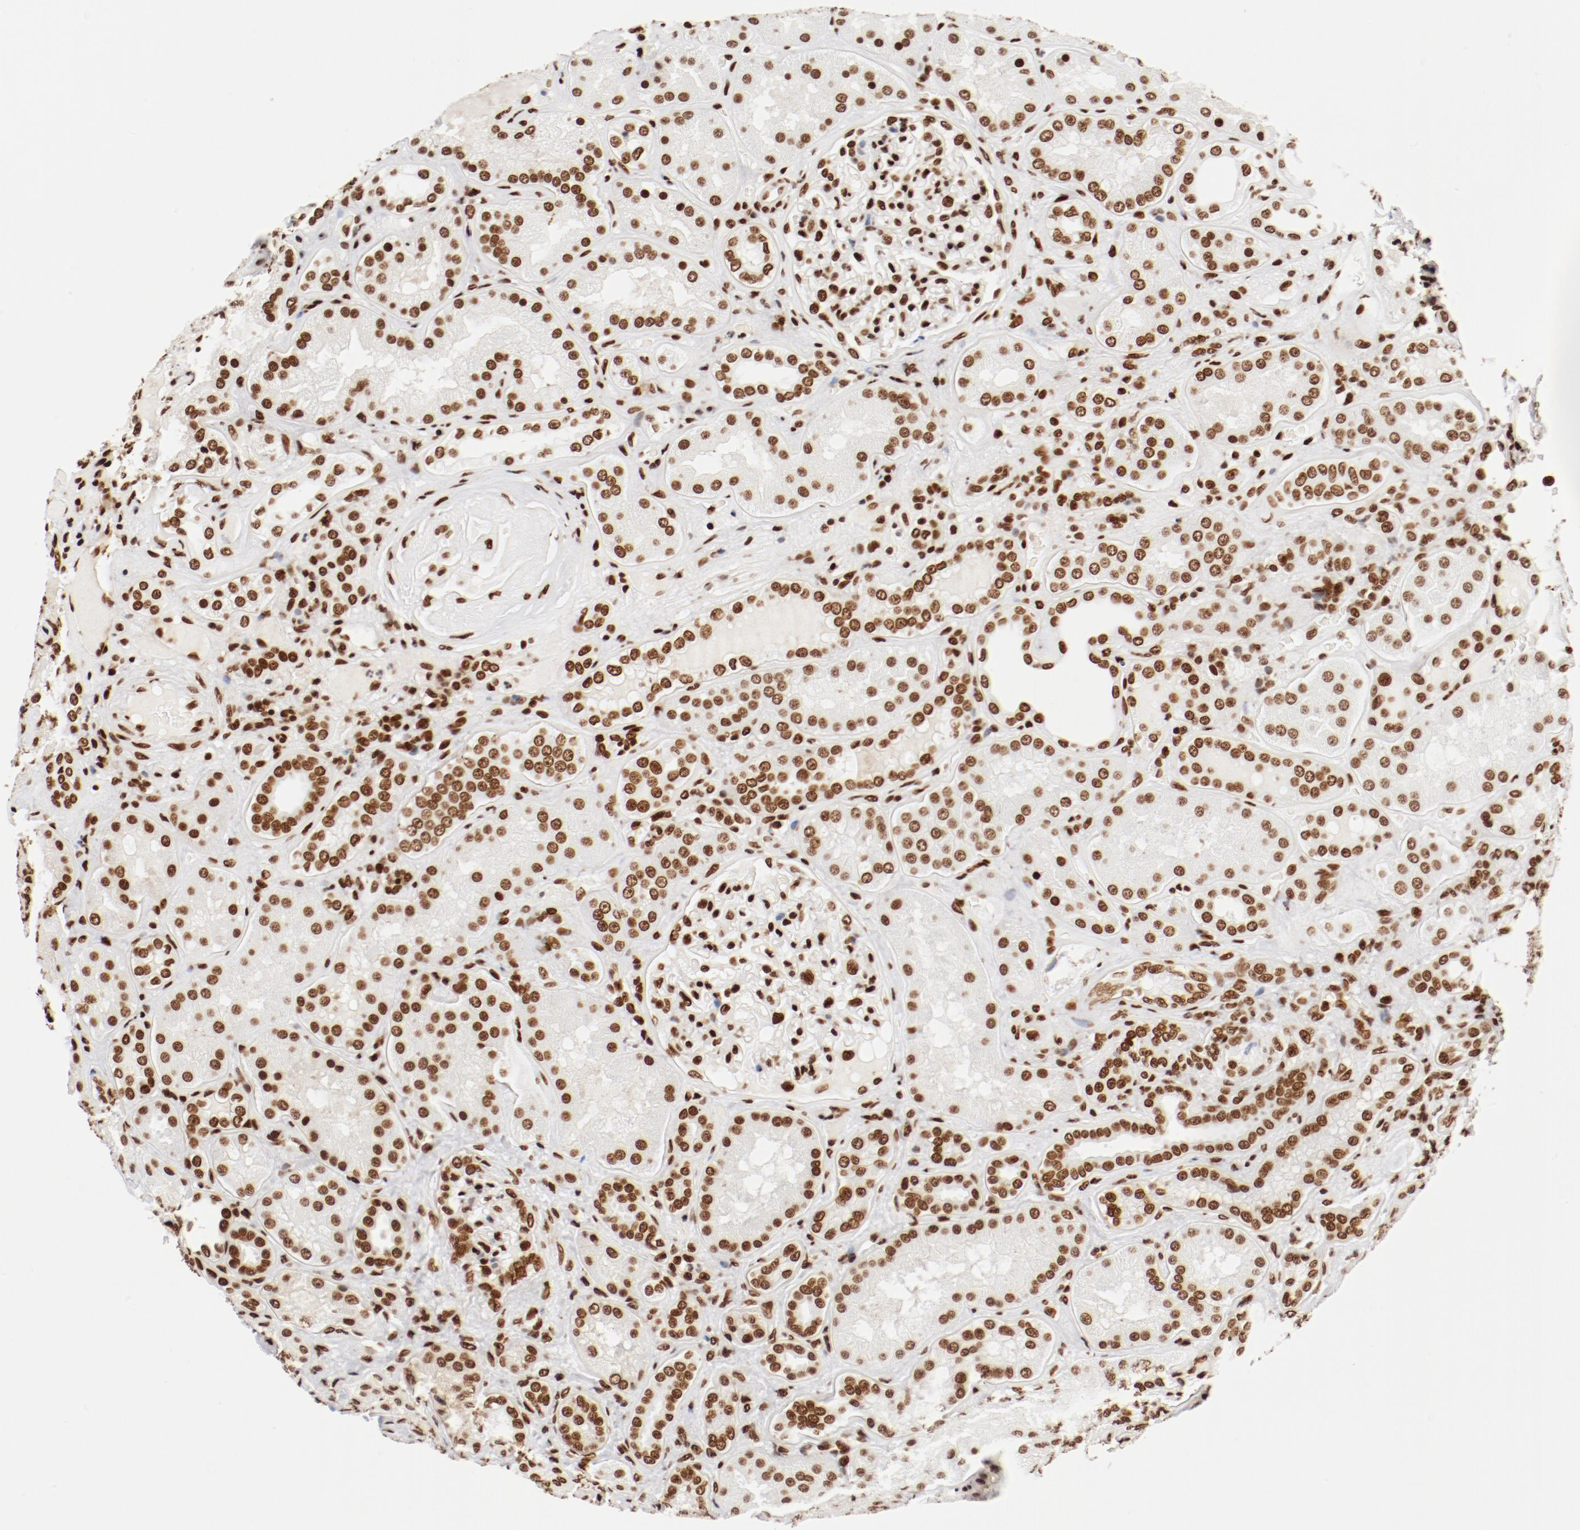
{"staining": {"intensity": "strong", "quantity": ">75%", "location": "nuclear"}, "tissue": "kidney", "cell_type": "Cells in glomeruli", "image_type": "normal", "snomed": [{"axis": "morphology", "description": "Normal tissue, NOS"}, {"axis": "topography", "description": "Kidney"}], "caption": "Benign kidney was stained to show a protein in brown. There is high levels of strong nuclear positivity in about >75% of cells in glomeruli. (Brightfield microscopy of DAB IHC at high magnification).", "gene": "CTBP1", "patient": {"sex": "female", "age": 56}}